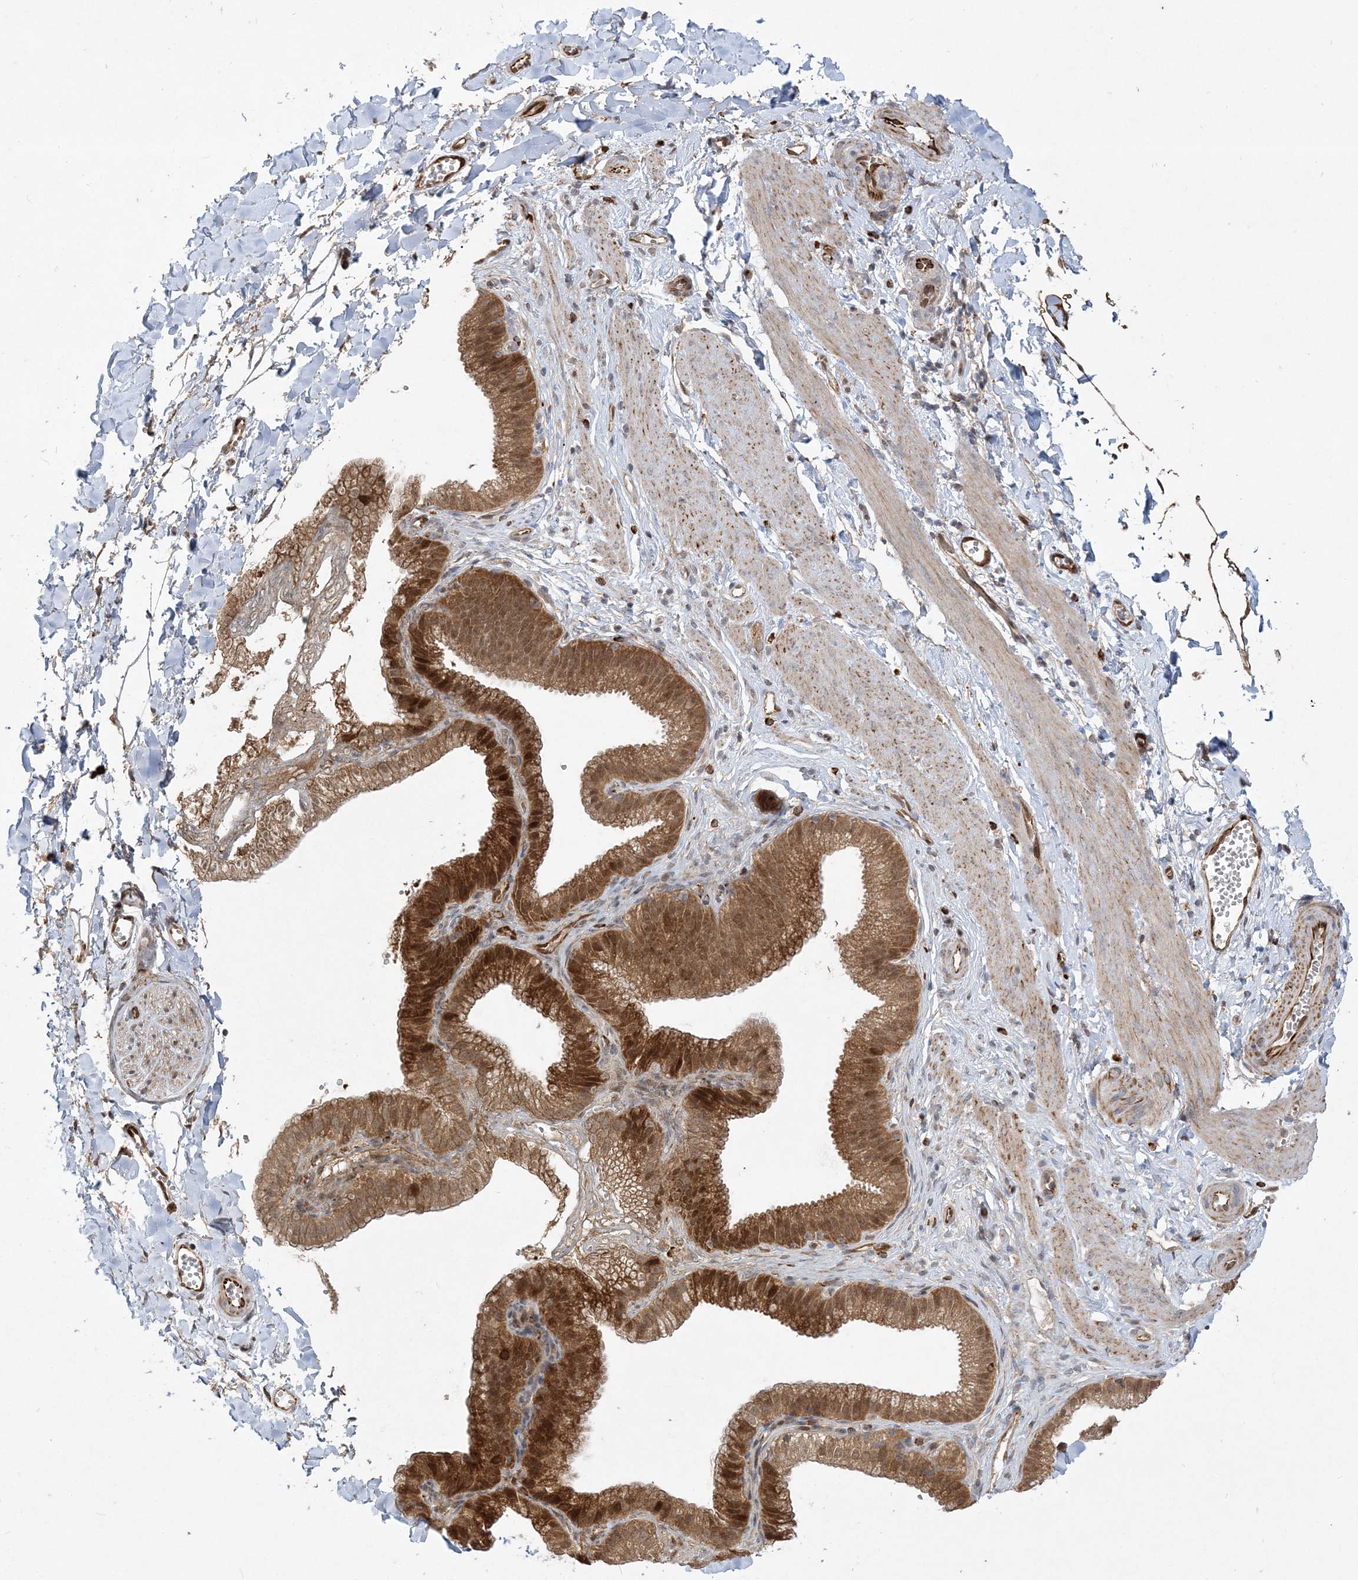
{"staining": {"intensity": "moderate", "quantity": "<25%", "location": "cytoplasmic/membranous"}, "tissue": "adipose tissue", "cell_type": "Adipocytes", "image_type": "normal", "snomed": [{"axis": "morphology", "description": "Normal tissue, NOS"}, {"axis": "topography", "description": "Gallbladder"}, {"axis": "topography", "description": "Peripheral nerve tissue"}], "caption": "Immunohistochemical staining of normal adipose tissue reveals <25% levels of moderate cytoplasmic/membranous protein staining in about <25% of adipocytes.", "gene": "INPP1", "patient": {"sex": "male", "age": 38}}